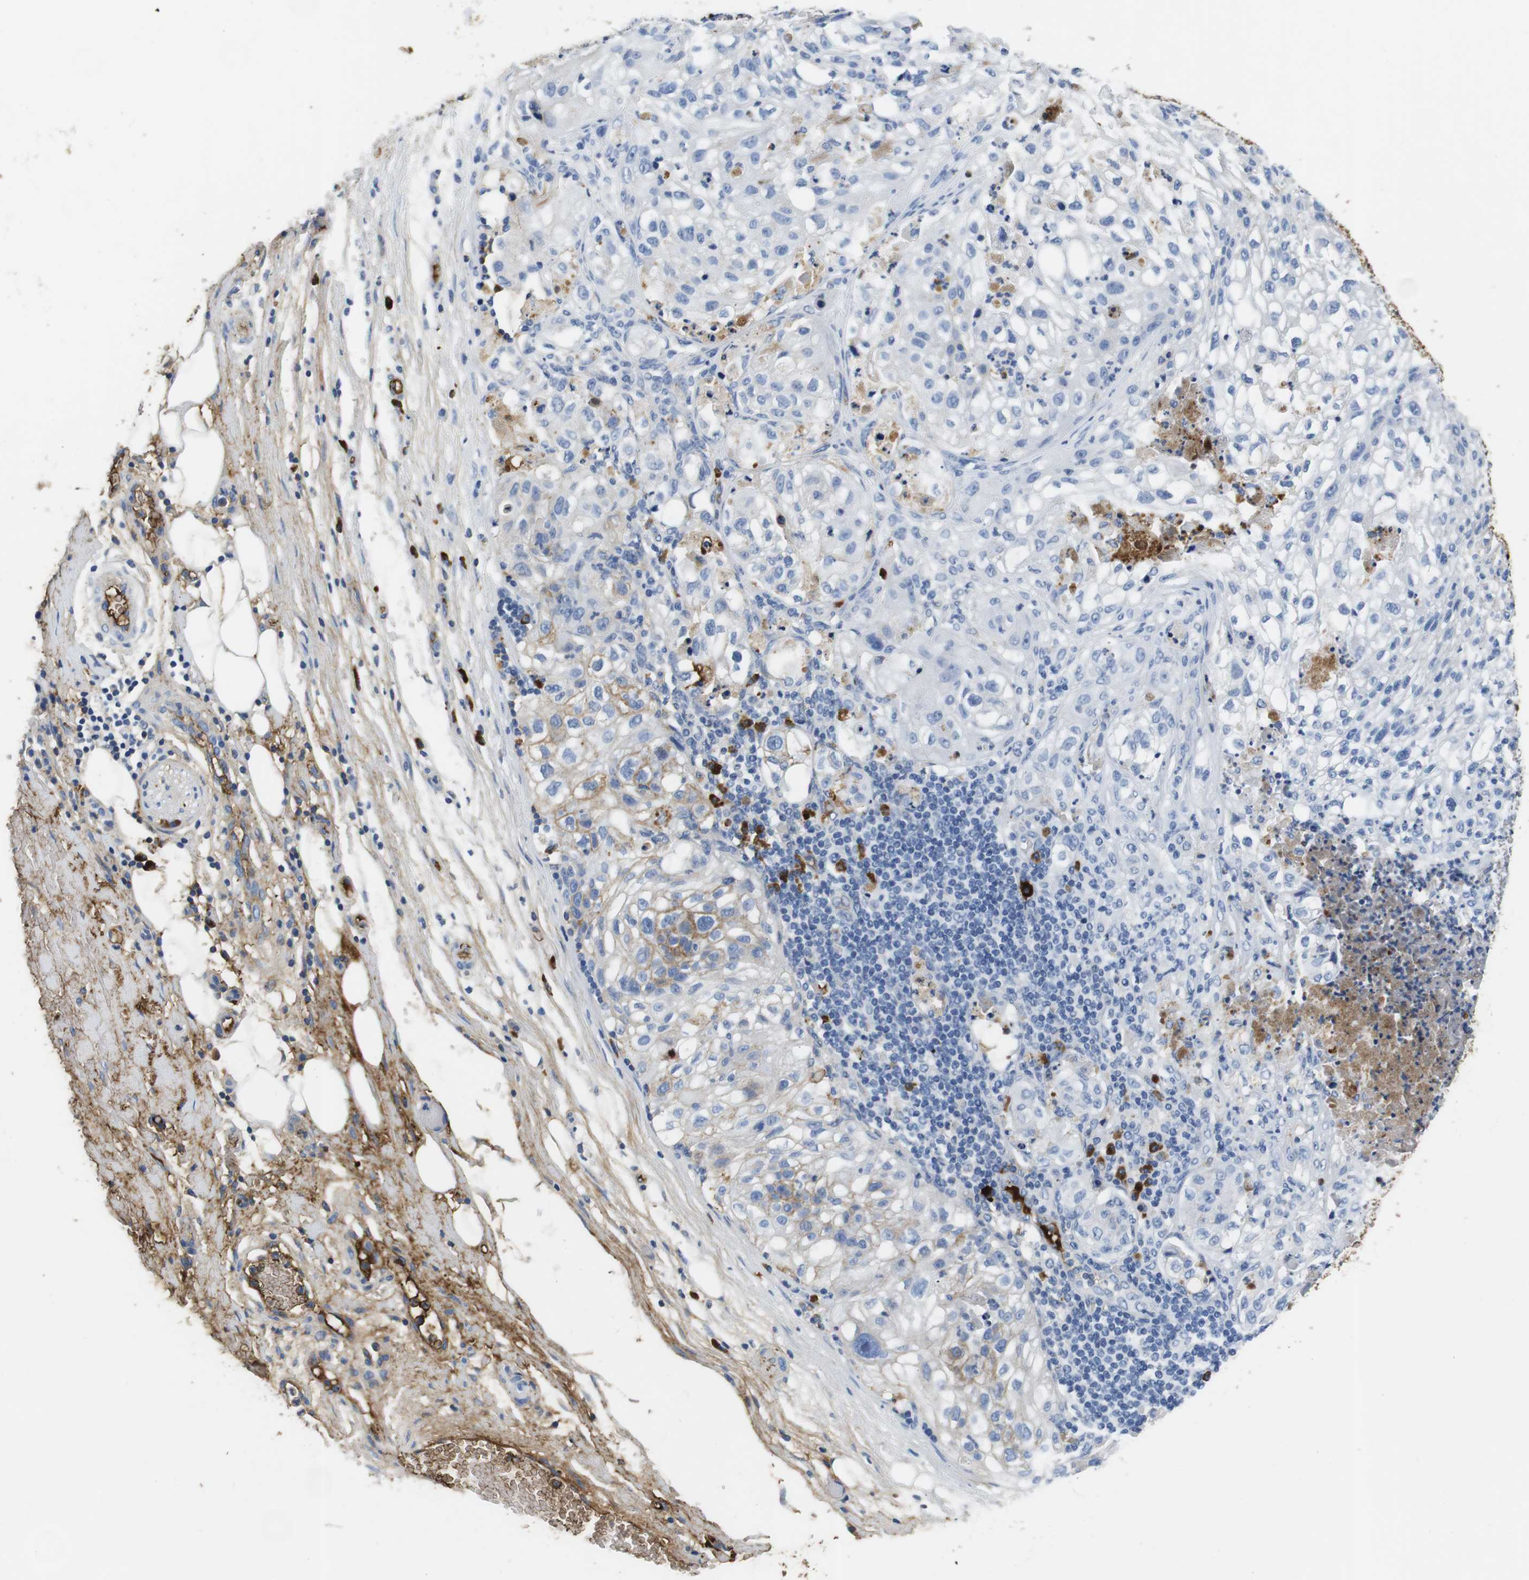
{"staining": {"intensity": "weak", "quantity": "<25%", "location": "cytoplasmic/membranous"}, "tissue": "lung cancer", "cell_type": "Tumor cells", "image_type": "cancer", "snomed": [{"axis": "morphology", "description": "Inflammation, NOS"}, {"axis": "morphology", "description": "Squamous cell carcinoma, NOS"}, {"axis": "topography", "description": "Lymph node"}, {"axis": "topography", "description": "Soft tissue"}, {"axis": "topography", "description": "Lung"}], "caption": "Immunohistochemical staining of lung cancer displays no significant staining in tumor cells.", "gene": "IGKC", "patient": {"sex": "male", "age": 66}}